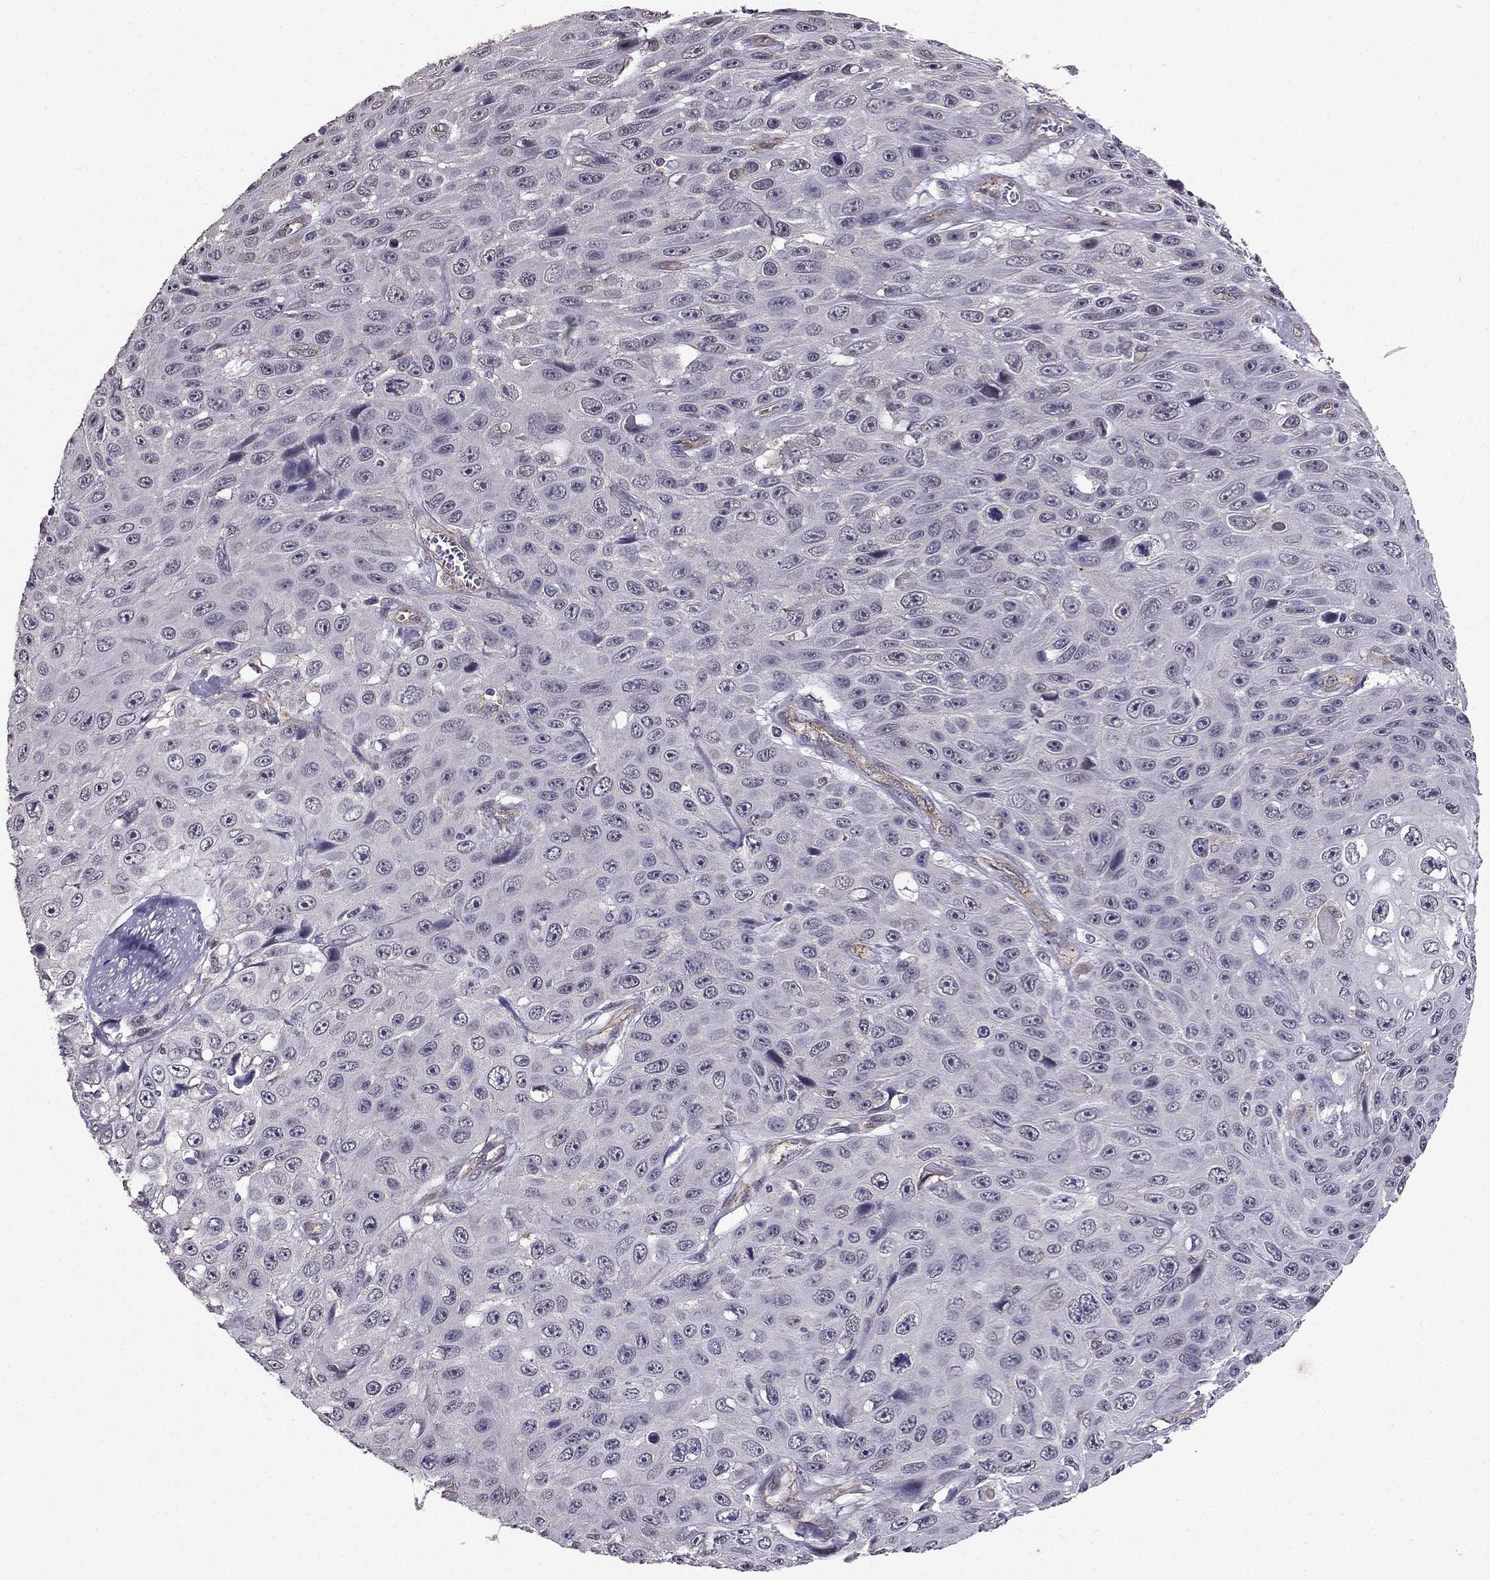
{"staining": {"intensity": "negative", "quantity": "none", "location": "none"}, "tissue": "skin cancer", "cell_type": "Tumor cells", "image_type": "cancer", "snomed": [{"axis": "morphology", "description": "Squamous cell carcinoma, NOS"}, {"axis": "topography", "description": "Skin"}], "caption": "Human skin squamous cell carcinoma stained for a protein using IHC exhibits no positivity in tumor cells.", "gene": "RASIP1", "patient": {"sex": "male", "age": 82}}